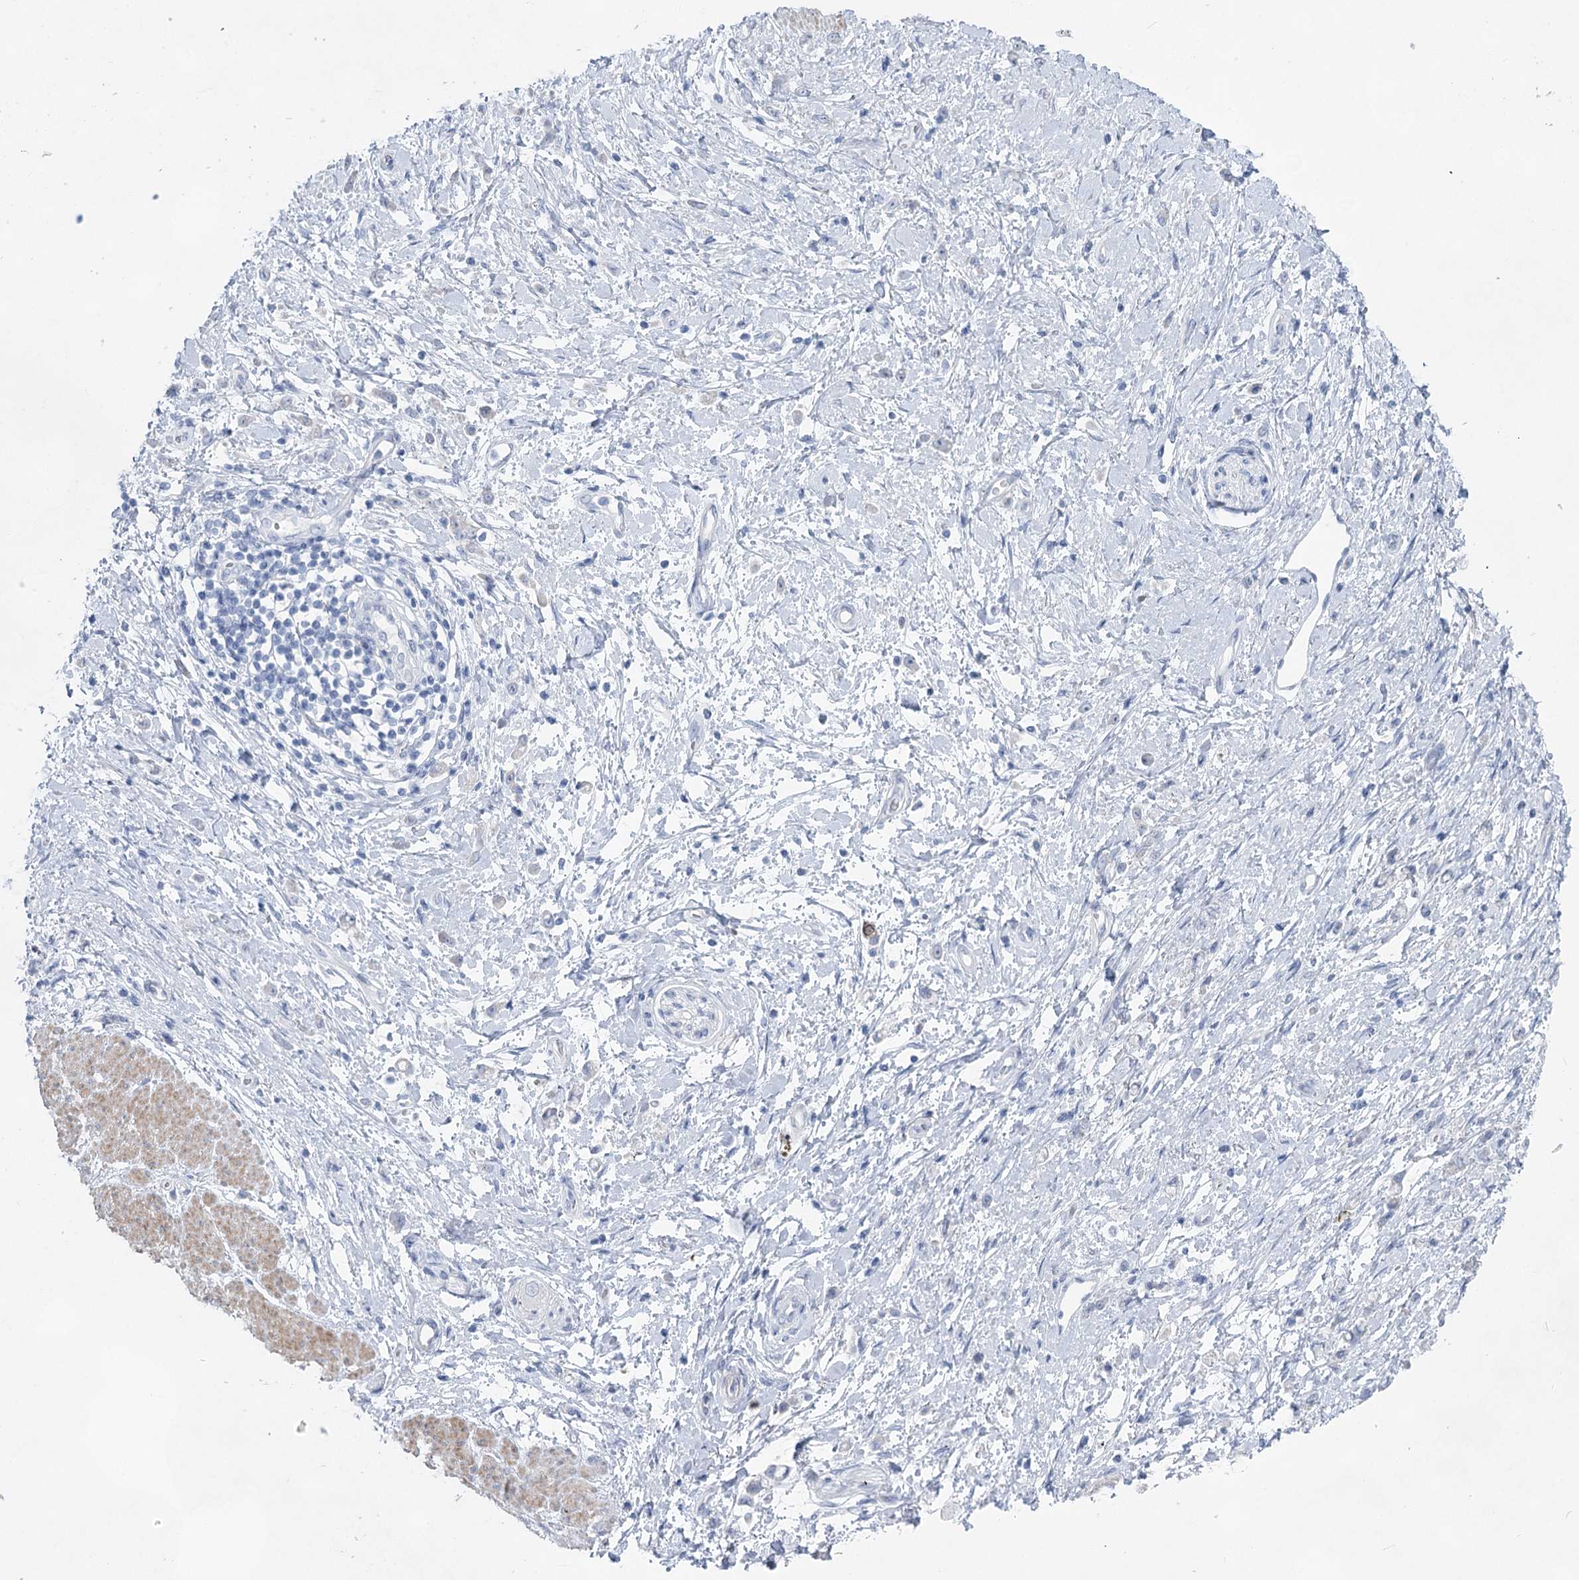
{"staining": {"intensity": "negative", "quantity": "none", "location": "none"}, "tissue": "stomach cancer", "cell_type": "Tumor cells", "image_type": "cancer", "snomed": [{"axis": "morphology", "description": "Adenocarcinoma, NOS"}, {"axis": "topography", "description": "Stomach"}], "caption": "Immunohistochemical staining of stomach cancer (adenocarcinoma) exhibits no significant expression in tumor cells. (Stains: DAB immunohistochemistry with hematoxylin counter stain, Microscopy: brightfield microscopy at high magnification).", "gene": "WDR74", "patient": {"sex": "female", "age": 60}}